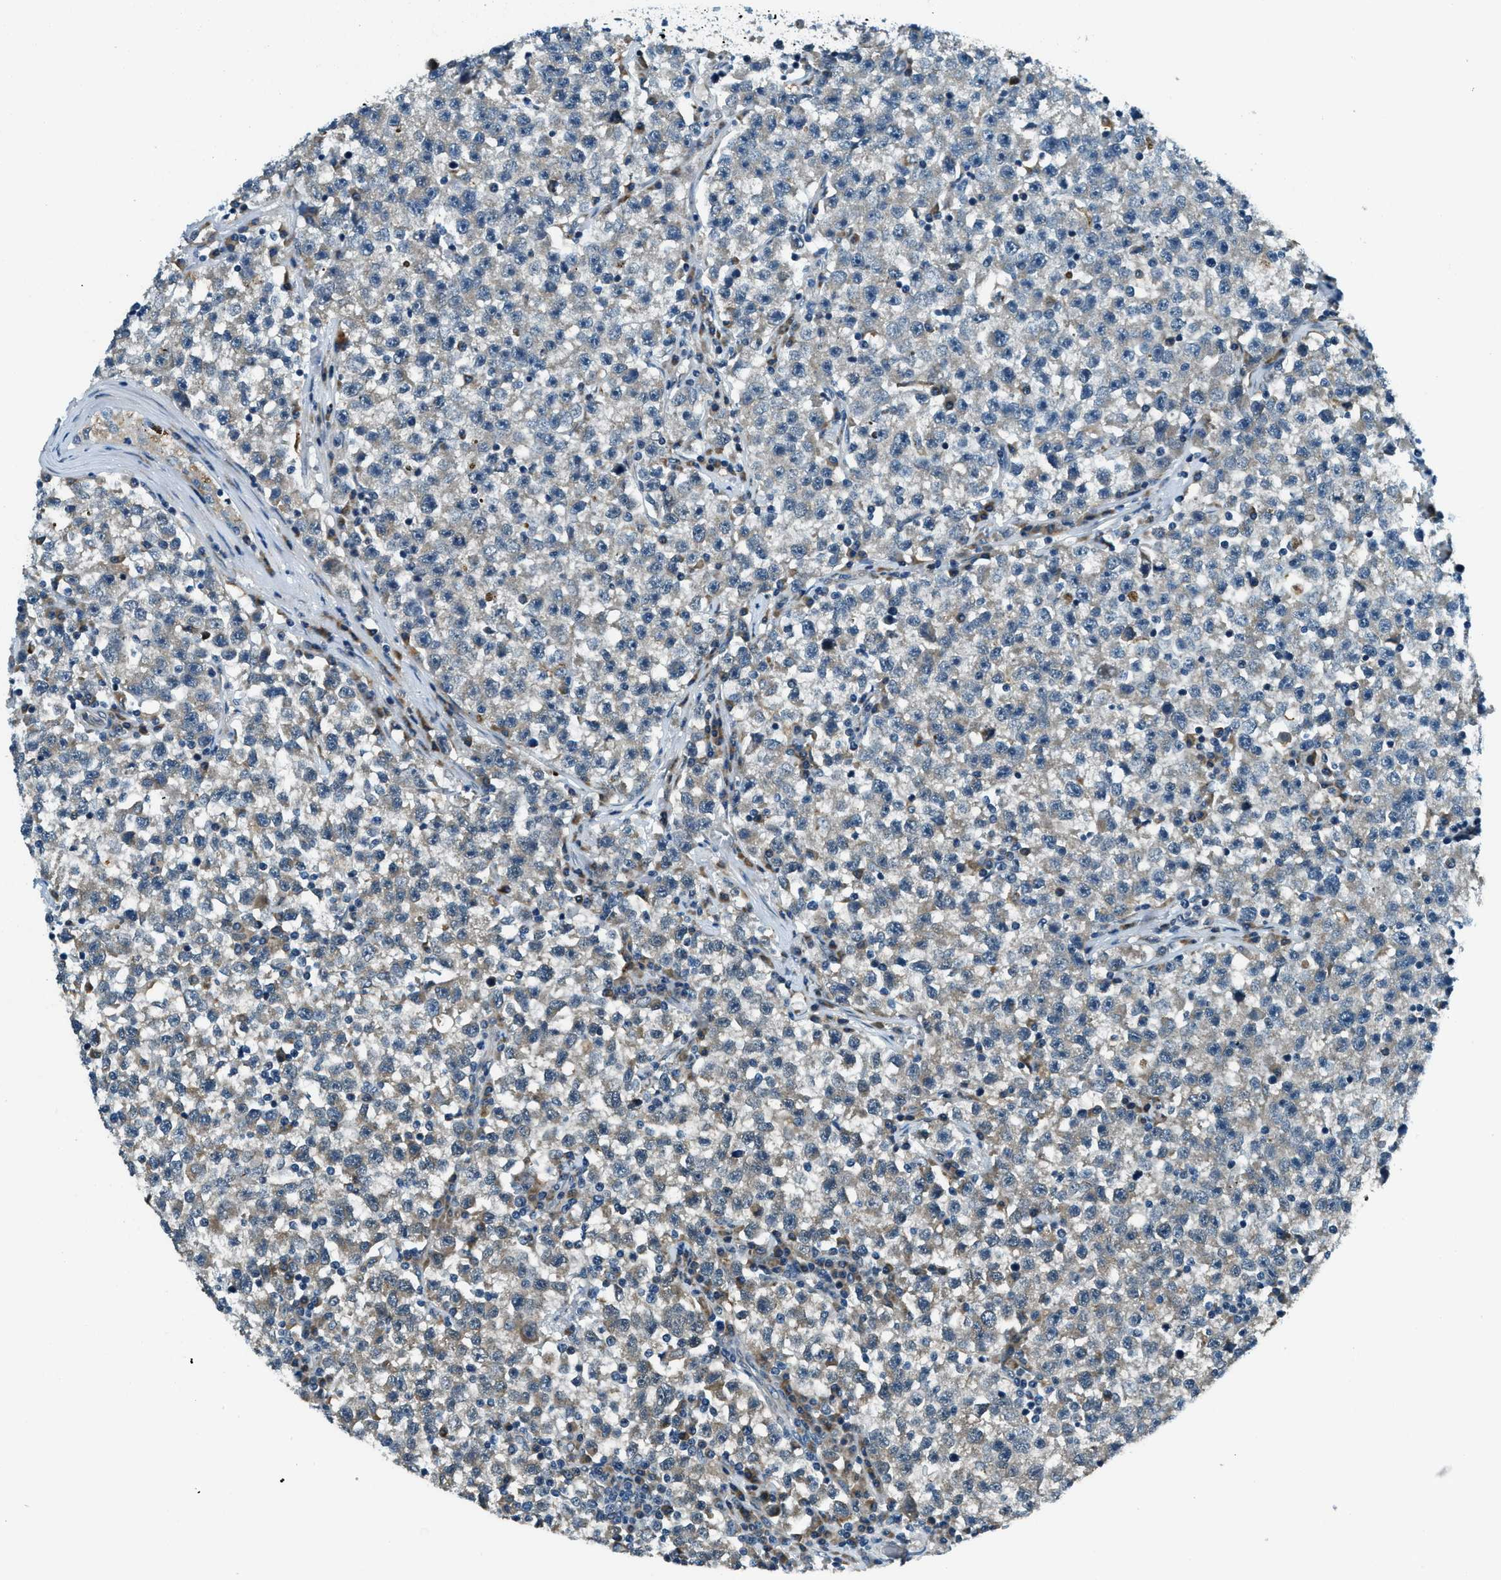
{"staining": {"intensity": "weak", "quantity": "<25%", "location": "cytoplasmic/membranous"}, "tissue": "testis cancer", "cell_type": "Tumor cells", "image_type": "cancer", "snomed": [{"axis": "morphology", "description": "Seminoma, NOS"}, {"axis": "topography", "description": "Testis"}], "caption": "Tumor cells are negative for protein expression in human testis cancer.", "gene": "GINM1", "patient": {"sex": "male", "age": 22}}